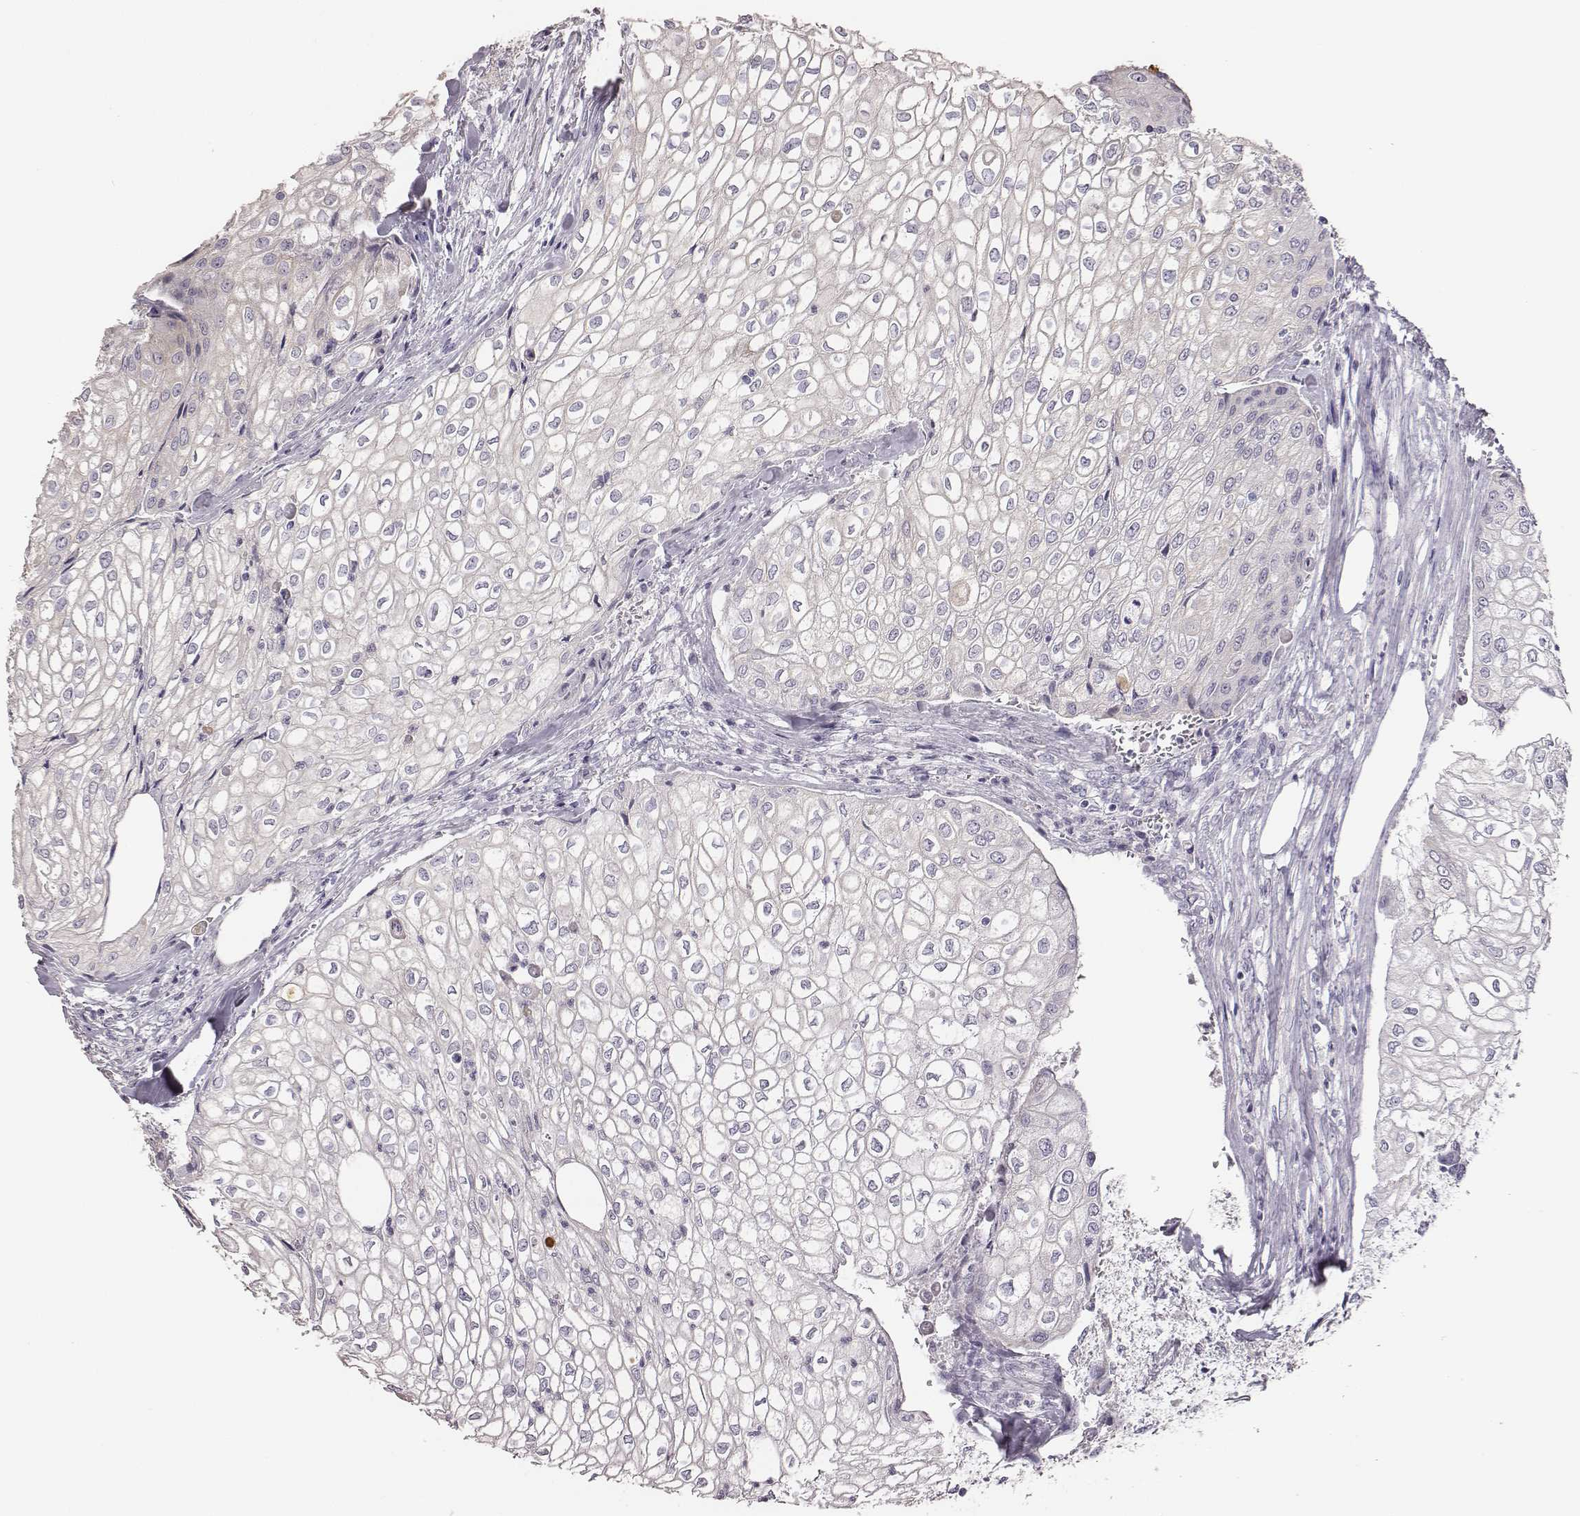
{"staining": {"intensity": "negative", "quantity": "none", "location": "none"}, "tissue": "urothelial cancer", "cell_type": "Tumor cells", "image_type": "cancer", "snomed": [{"axis": "morphology", "description": "Urothelial carcinoma, High grade"}, {"axis": "topography", "description": "Urinary bladder"}], "caption": "Tumor cells are negative for brown protein staining in high-grade urothelial carcinoma. (Stains: DAB immunohistochemistry (IHC) with hematoxylin counter stain, Microscopy: brightfield microscopy at high magnification).", "gene": "GUCA1A", "patient": {"sex": "male", "age": 62}}